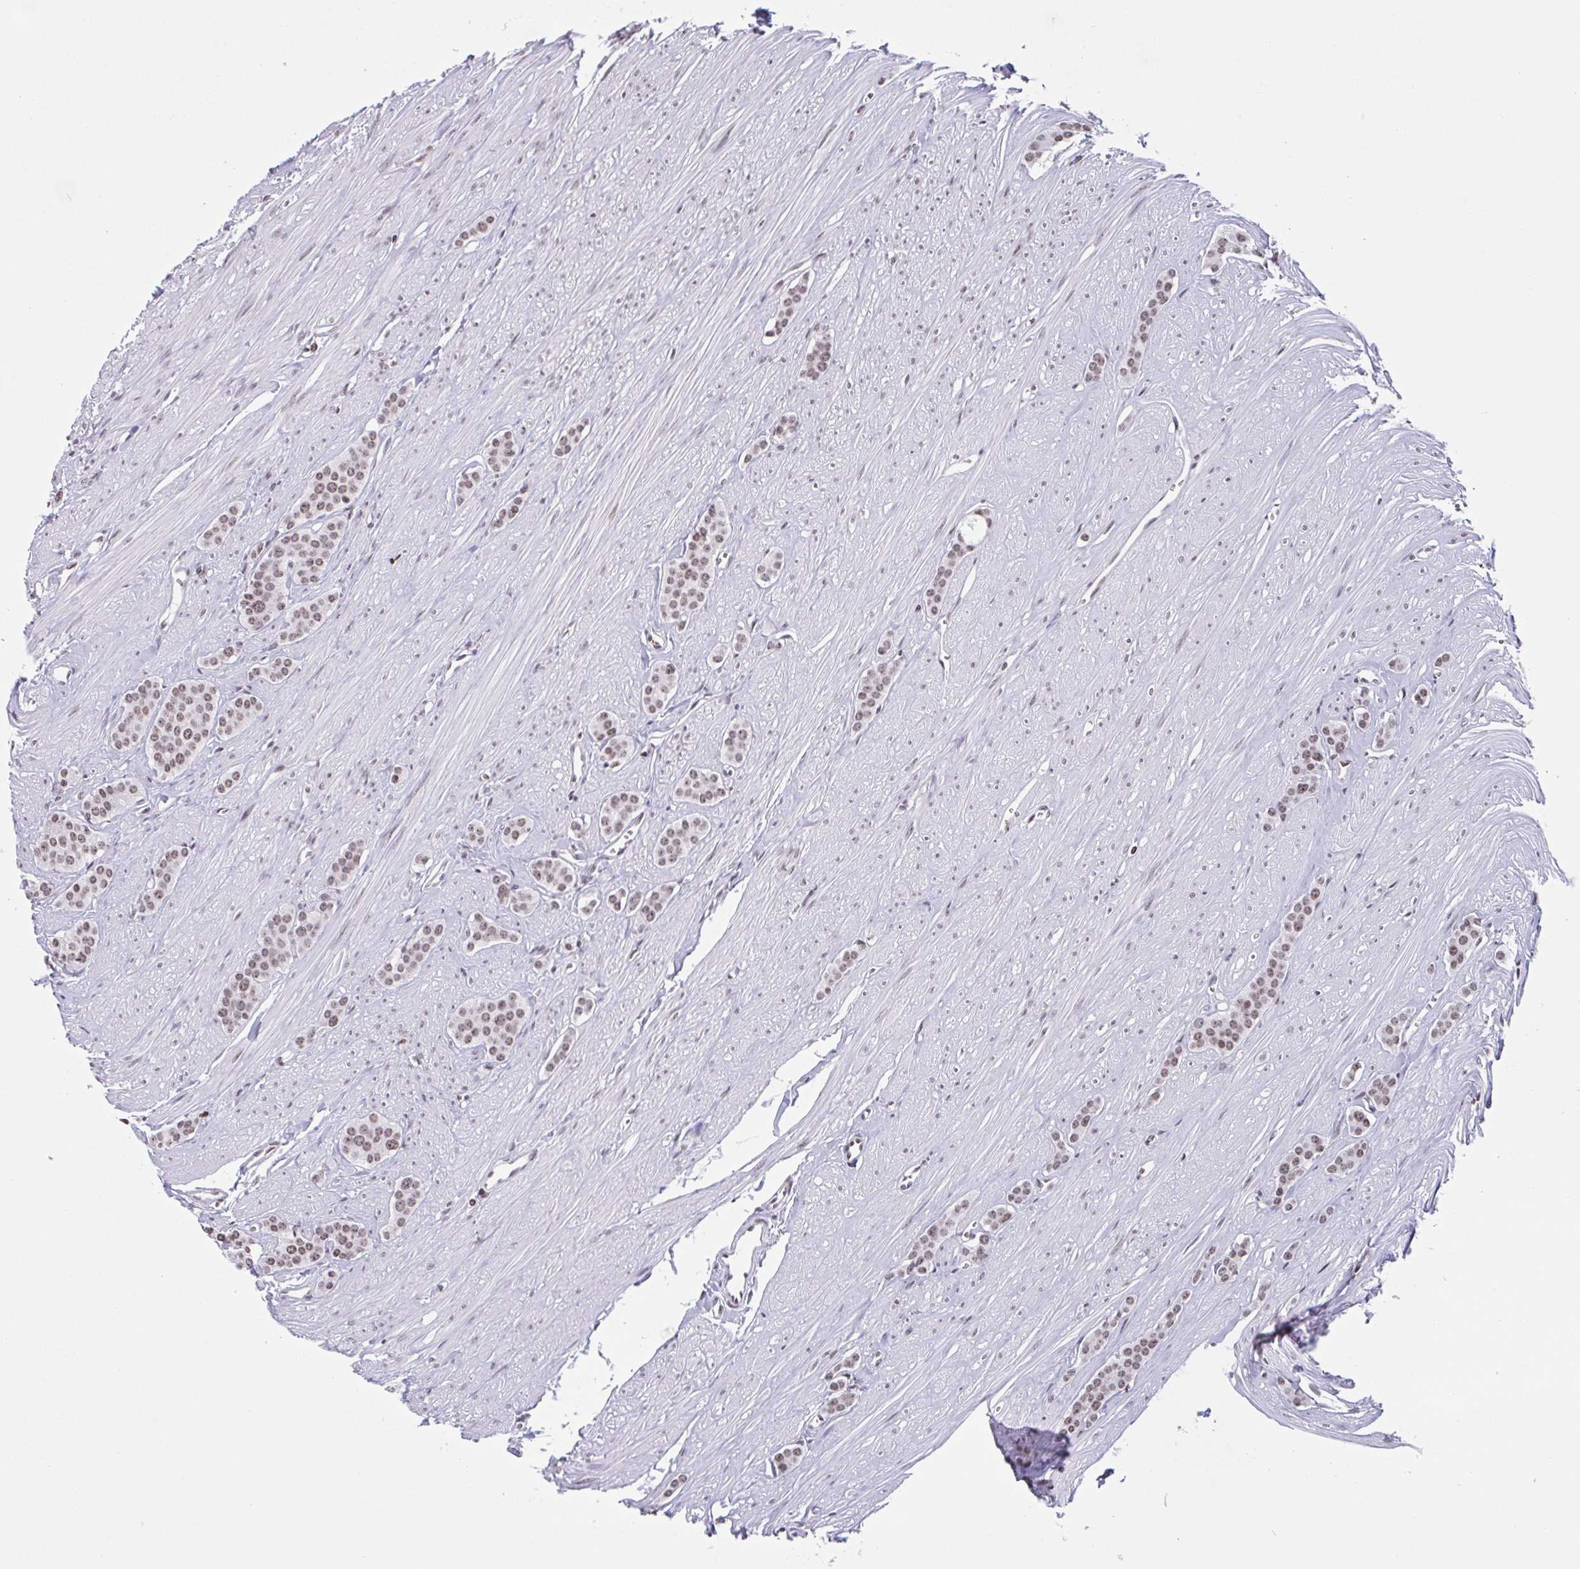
{"staining": {"intensity": "moderate", "quantity": ">75%", "location": "nuclear"}, "tissue": "carcinoid", "cell_type": "Tumor cells", "image_type": "cancer", "snomed": [{"axis": "morphology", "description": "Carcinoid, malignant, NOS"}, {"axis": "topography", "description": "Small intestine"}], "caption": "The image shows a brown stain indicating the presence of a protein in the nuclear of tumor cells in carcinoid (malignant).", "gene": "NOL6", "patient": {"sex": "male", "age": 60}}